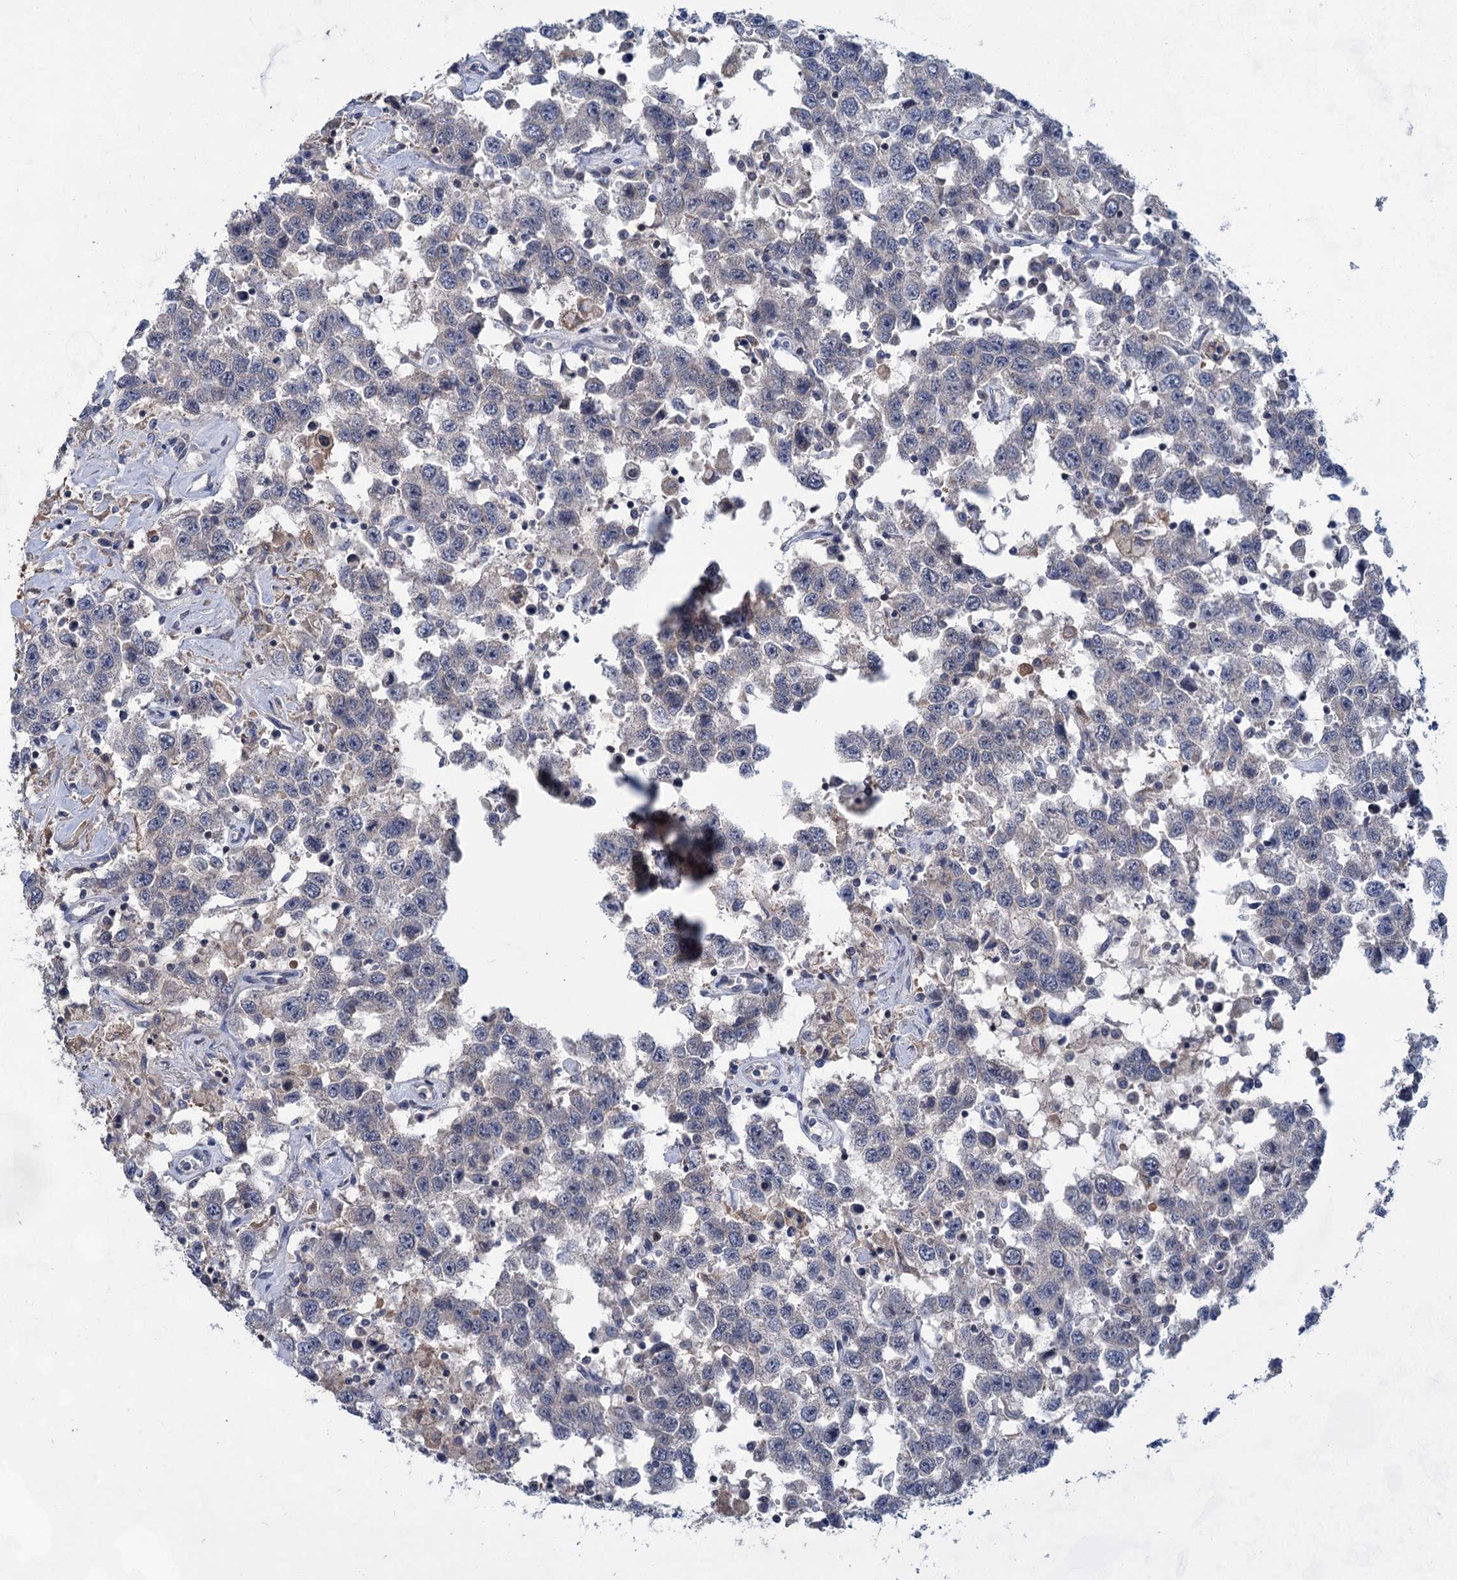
{"staining": {"intensity": "negative", "quantity": "none", "location": "none"}, "tissue": "testis cancer", "cell_type": "Tumor cells", "image_type": "cancer", "snomed": [{"axis": "morphology", "description": "Seminoma, NOS"}, {"axis": "topography", "description": "Testis"}], "caption": "There is no significant staining in tumor cells of testis cancer (seminoma).", "gene": "TTC17", "patient": {"sex": "male", "age": 41}}